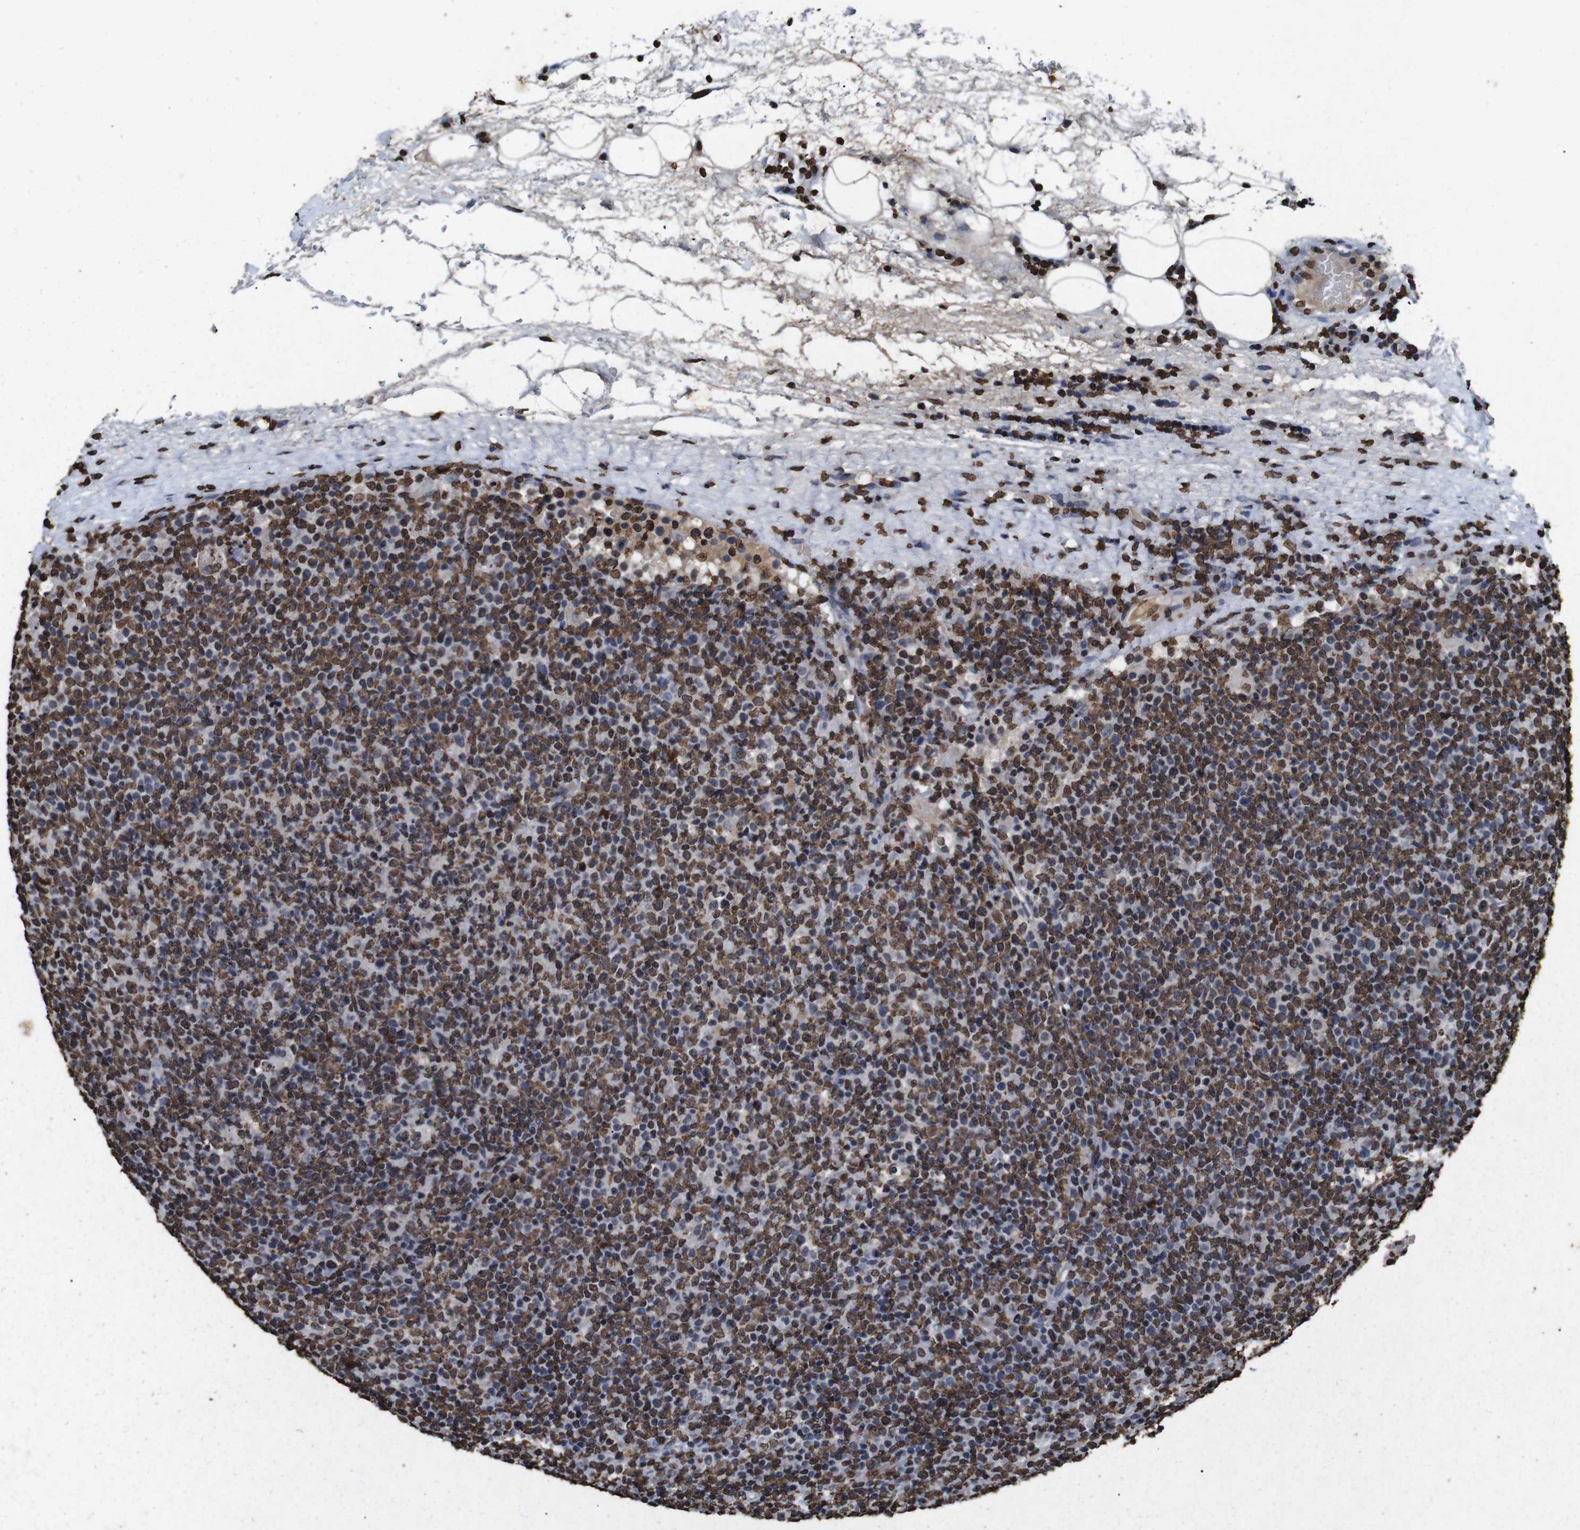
{"staining": {"intensity": "strong", "quantity": ">75%", "location": "nuclear"}, "tissue": "lymphoma", "cell_type": "Tumor cells", "image_type": "cancer", "snomed": [{"axis": "morphology", "description": "Malignant lymphoma, non-Hodgkin's type, High grade"}, {"axis": "topography", "description": "Lymph node"}], "caption": "Strong nuclear expression for a protein is appreciated in about >75% of tumor cells of lymphoma using IHC.", "gene": "MDM2", "patient": {"sex": "male", "age": 61}}